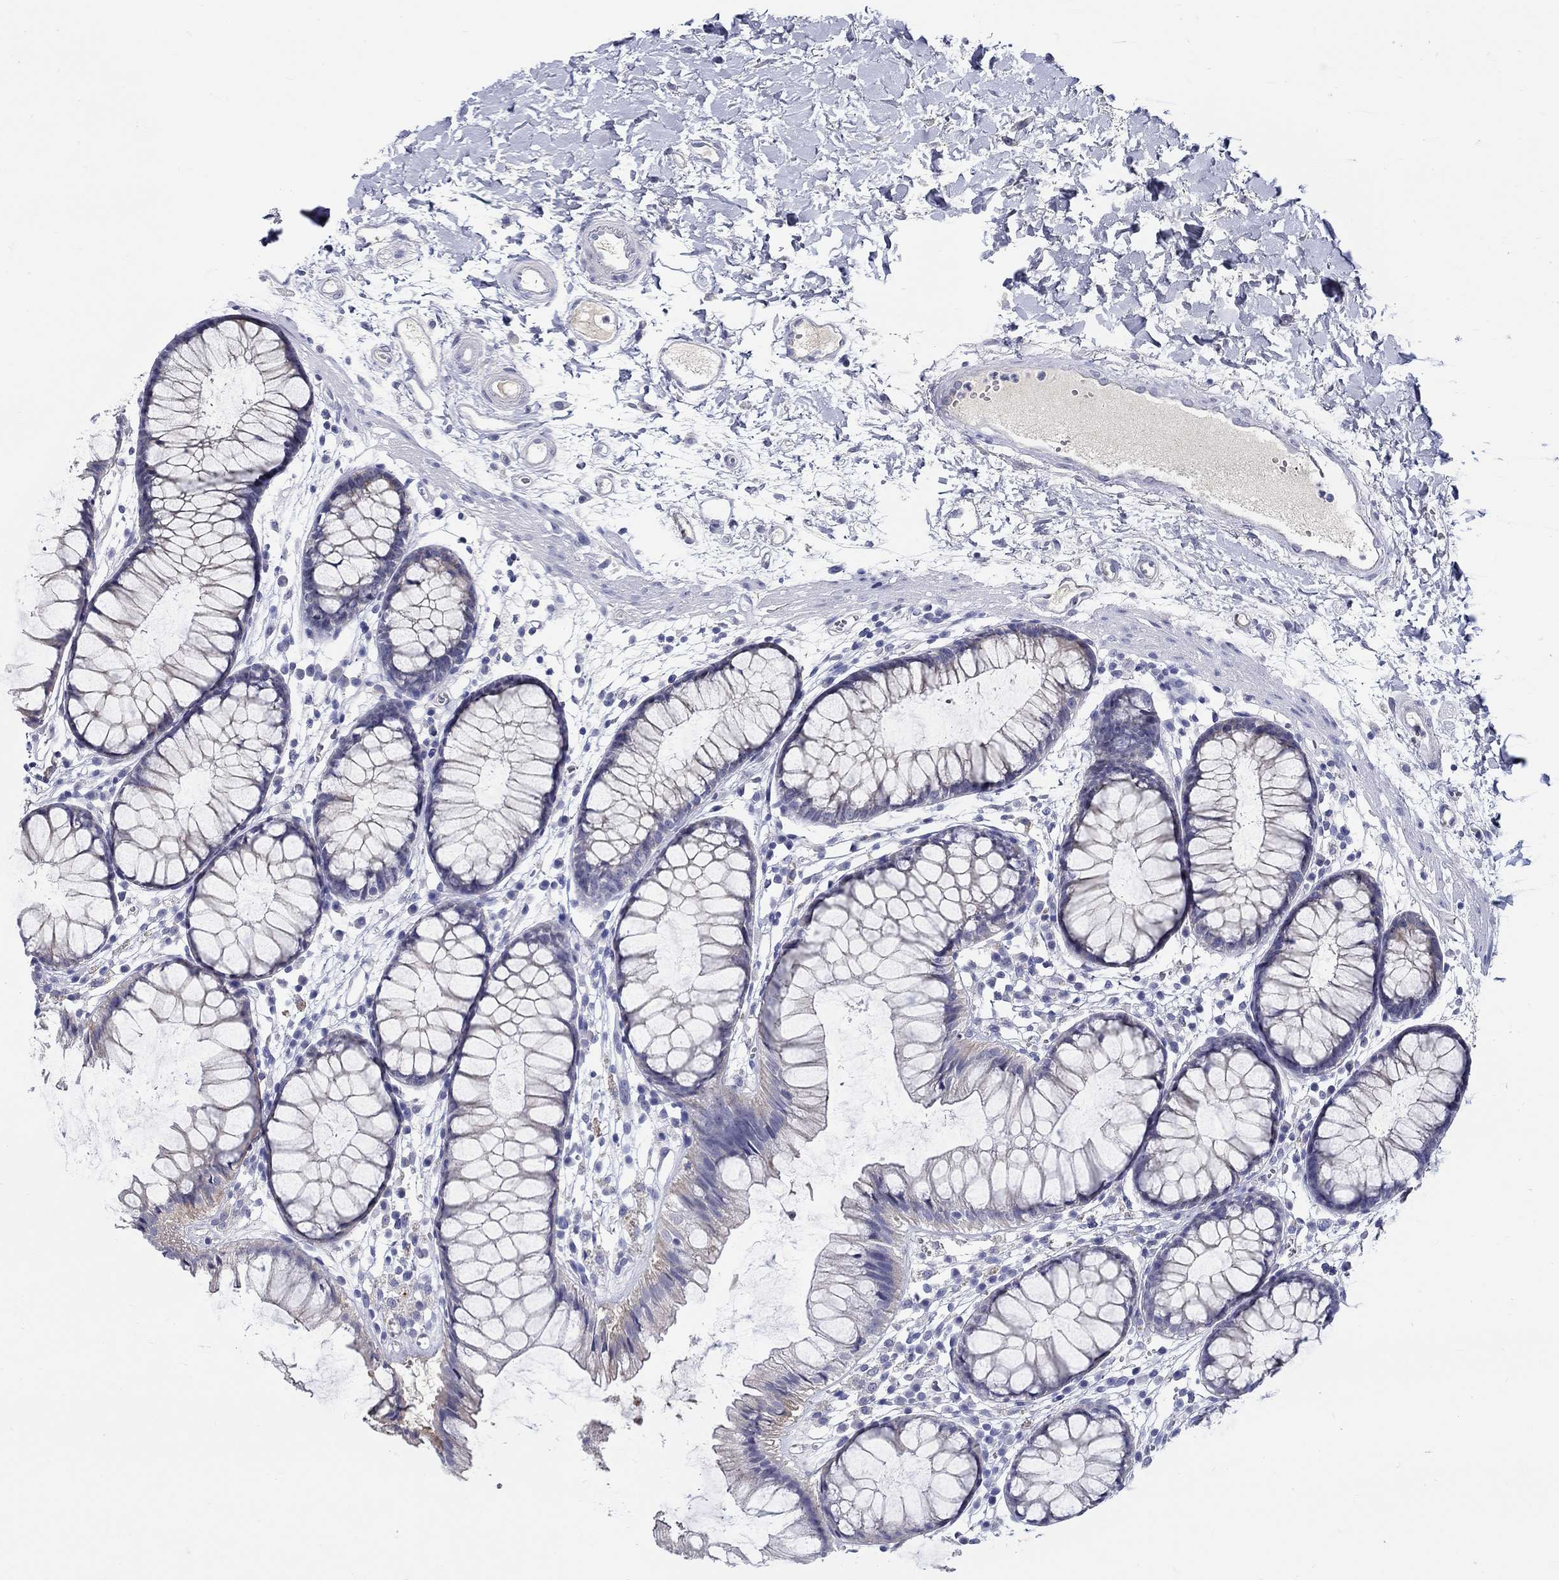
{"staining": {"intensity": "negative", "quantity": "none", "location": "none"}, "tissue": "colon", "cell_type": "Endothelial cells", "image_type": "normal", "snomed": [{"axis": "morphology", "description": "Normal tissue, NOS"}, {"axis": "morphology", "description": "Adenocarcinoma, NOS"}, {"axis": "topography", "description": "Colon"}], "caption": "Endothelial cells show no significant staining in unremarkable colon. (DAB immunohistochemistry (IHC) visualized using brightfield microscopy, high magnification).", "gene": "SLC30A3", "patient": {"sex": "male", "age": 65}}